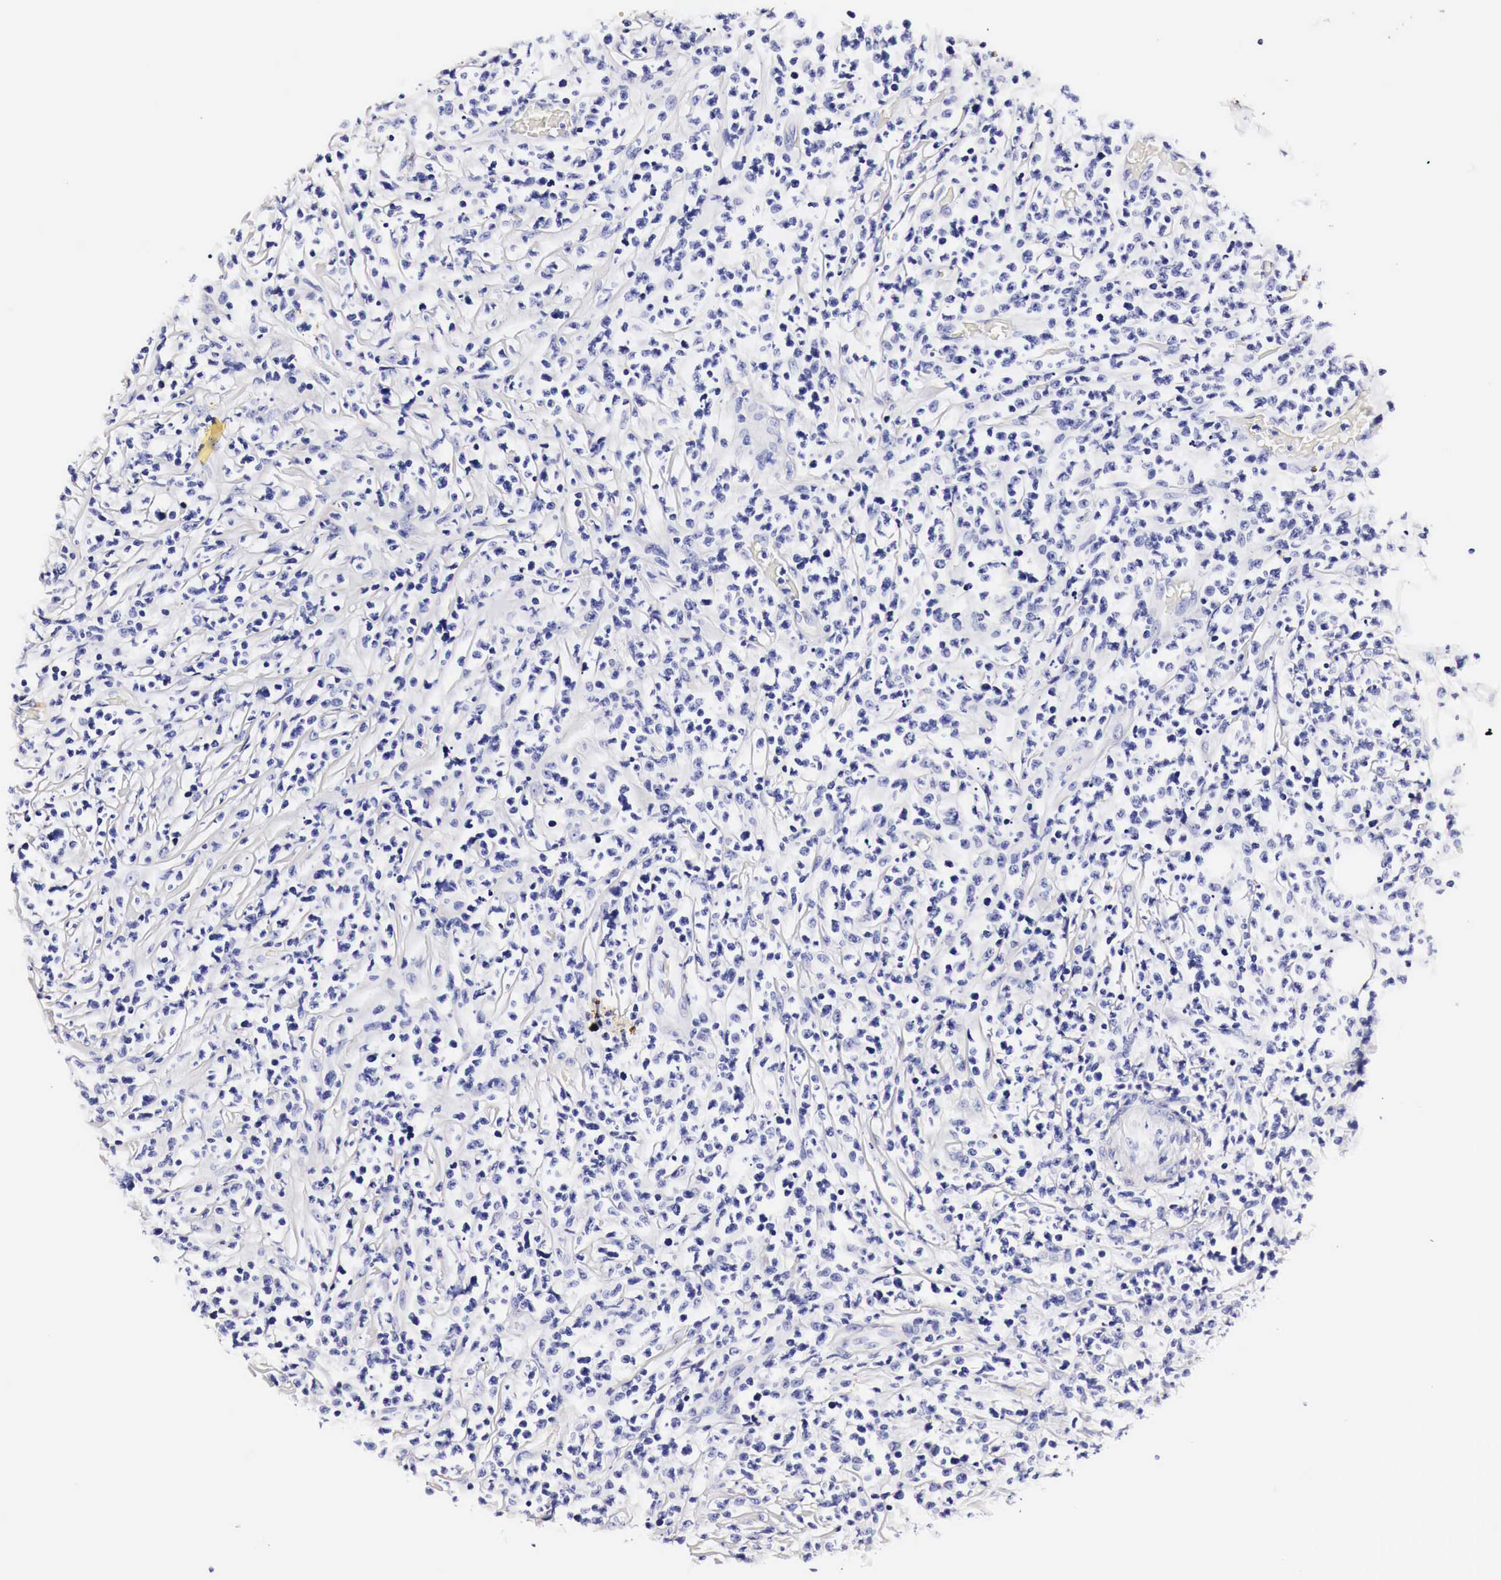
{"staining": {"intensity": "negative", "quantity": "none", "location": "none"}, "tissue": "lymphoma", "cell_type": "Tumor cells", "image_type": "cancer", "snomed": [{"axis": "morphology", "description": "Malignant lymphoma, non-Hodgkin's type, High grade"}, {"axis": "topography", "description": "Colon"}], "caption": "A histopathology image of lymphoma stained for a protein shows no brown staining in tumor cells.", "gene": "EGFR", "patient": {"sex": "male", "age": 82}}